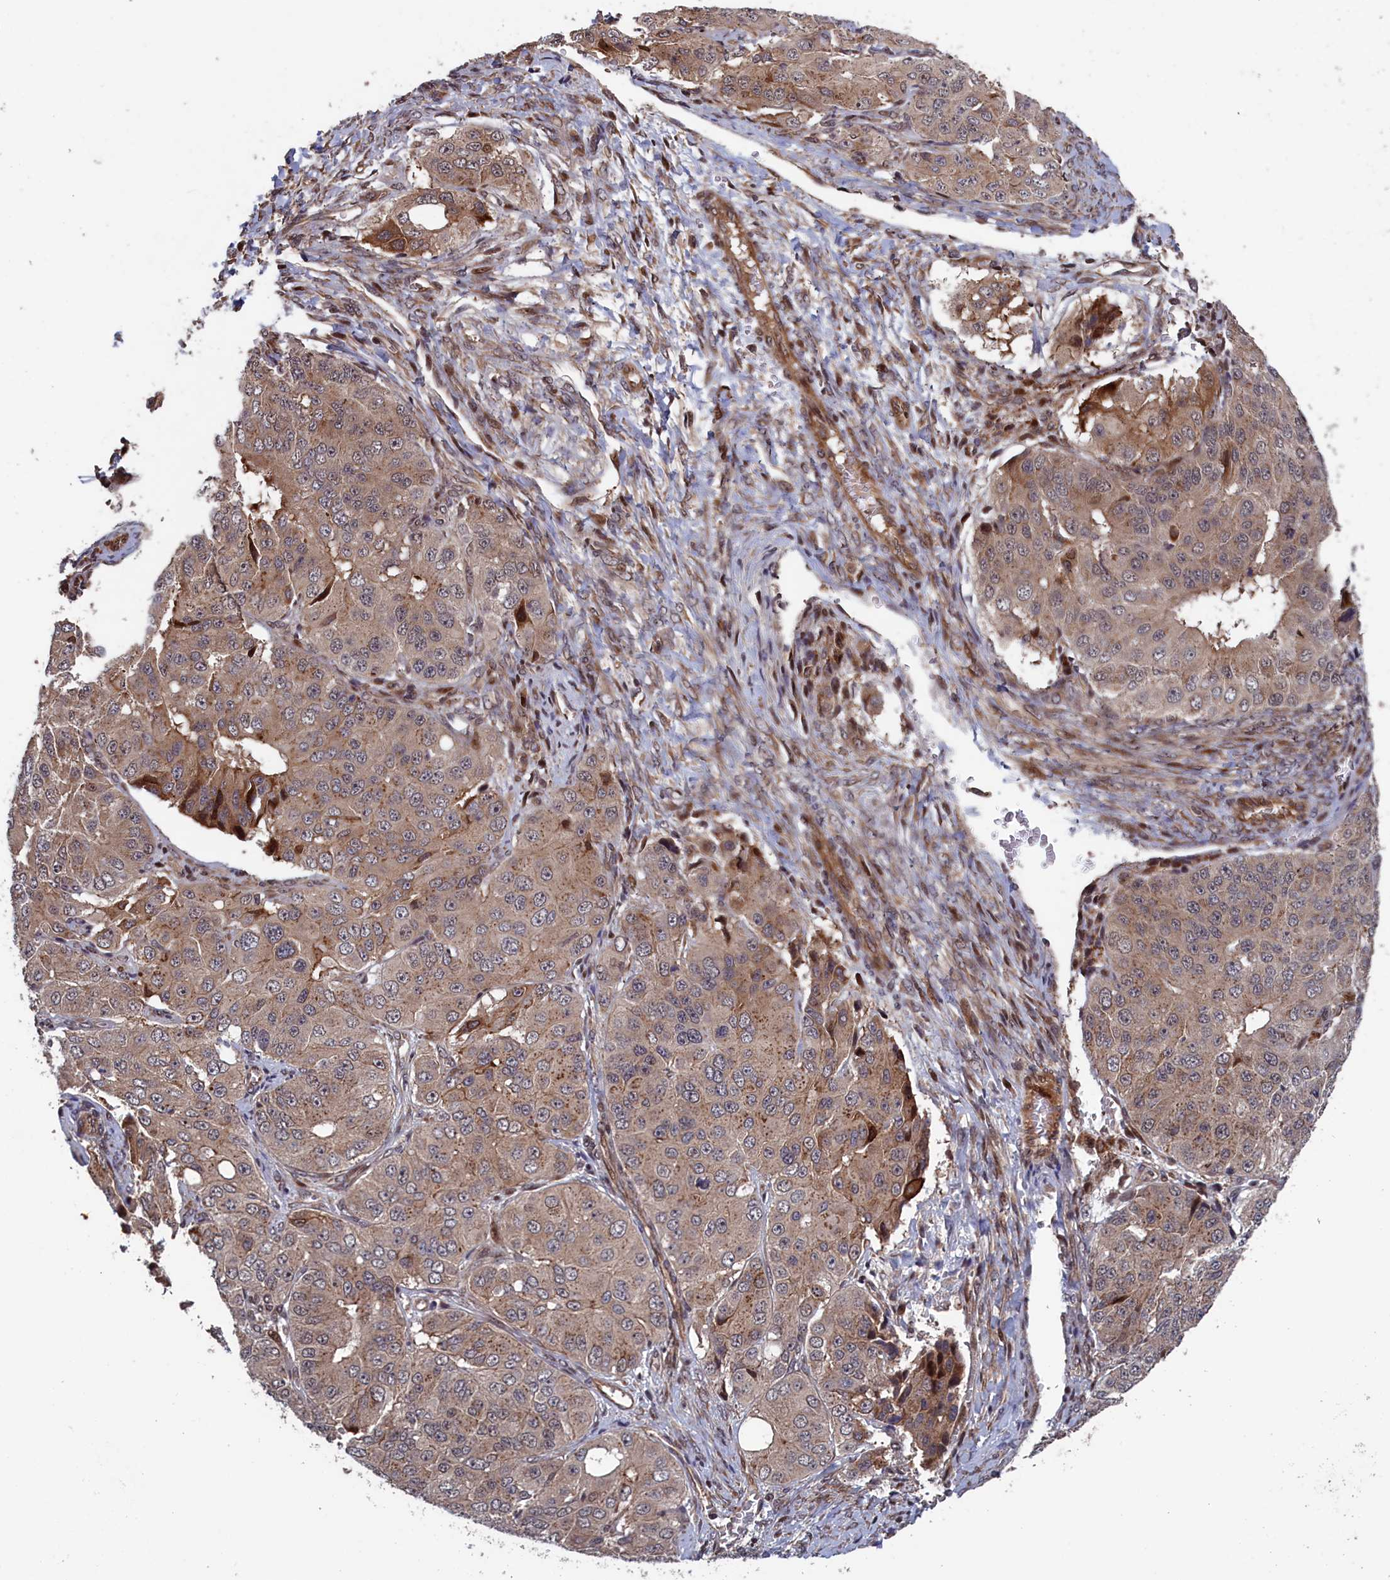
{"staining": {"intensity": "weak", "quantity": ">75%", "location": "cytoplasmic/membranous"}, "tissue": "ovarian cancer", "cell_type": "Tumor cells", "image_type": "cancer", "snomed": [{"axis": "morphology", "description": "Carcinoma, endometroid"}, {"axis": "topography", "description": "Ovary"}], "caption": "Protein expression analysis of ovarian endometroid carcinoma exhibits weak cytoplasmic/membranous staining in about >75% of tumor cells. Ihc stains the protein of interest in brown and the nuclei are stained blue.", "gene": "LSG1", "patient": {"sex": "female", "age": 51}}